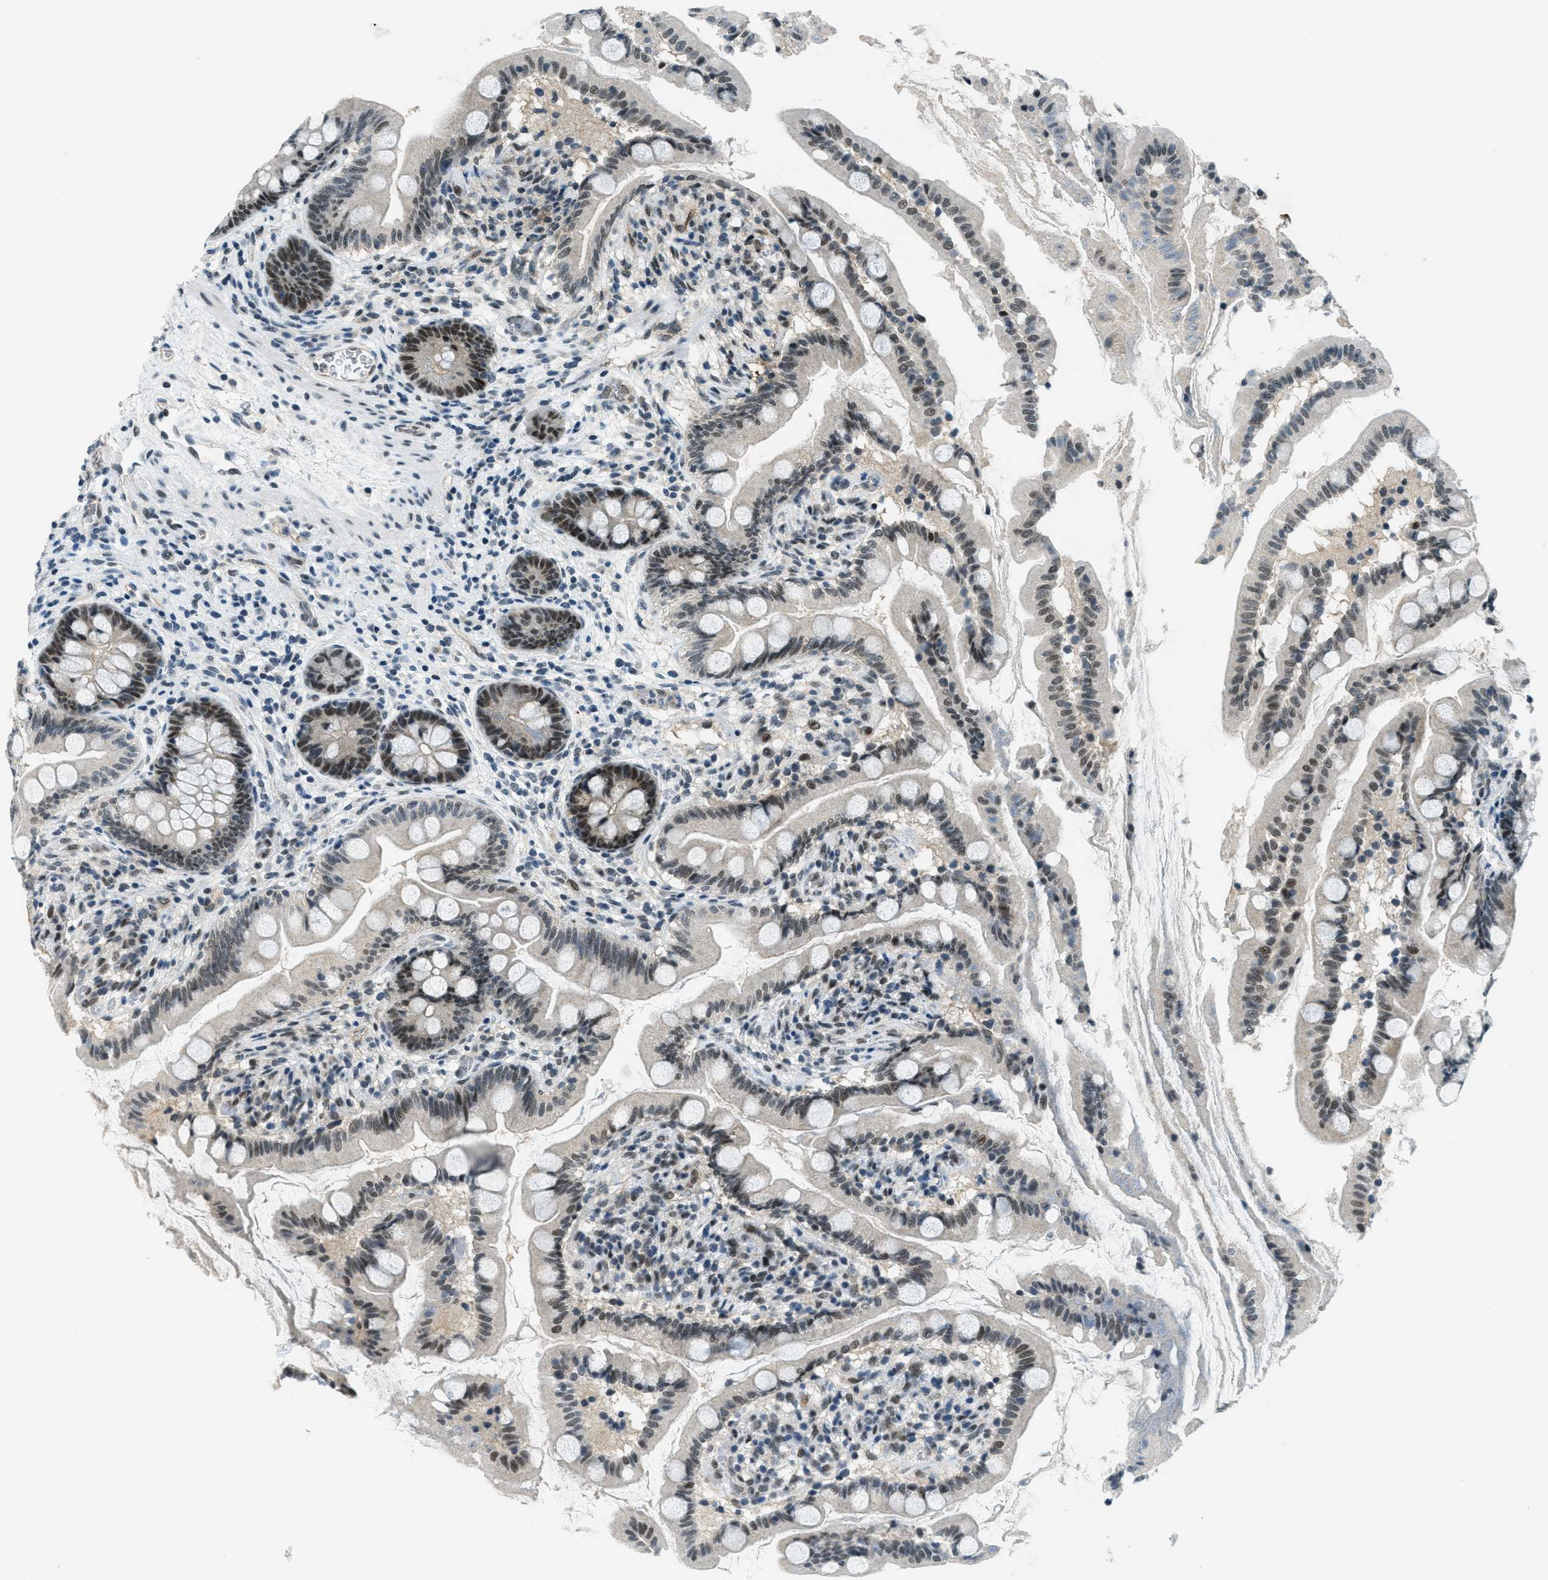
{"staining": {"intensity": "strong", "quantity": "25%-75%", "location": "cytoplasmic/membranous,nuclear"}, "tissue": "small intestine", "cell_type": "Glandular cells", "image_type": "normal", "snomed": [{"axis": "morphology", "description": "Normal tissue, NOS"}, {"axis": "topography", "description": "Small intestine"}], "caption": "Benign small intestine shows strong cytoplasmic/membranous,nuclear staining in approximately 25%-75% of glandular cells The protein is stained brown, and the nuclei are stained in blue (DAB IHC with brightfield microscopy, high magnification)..", "gene": "KLF6", "patient": {"sex": "female", "age": 56}}